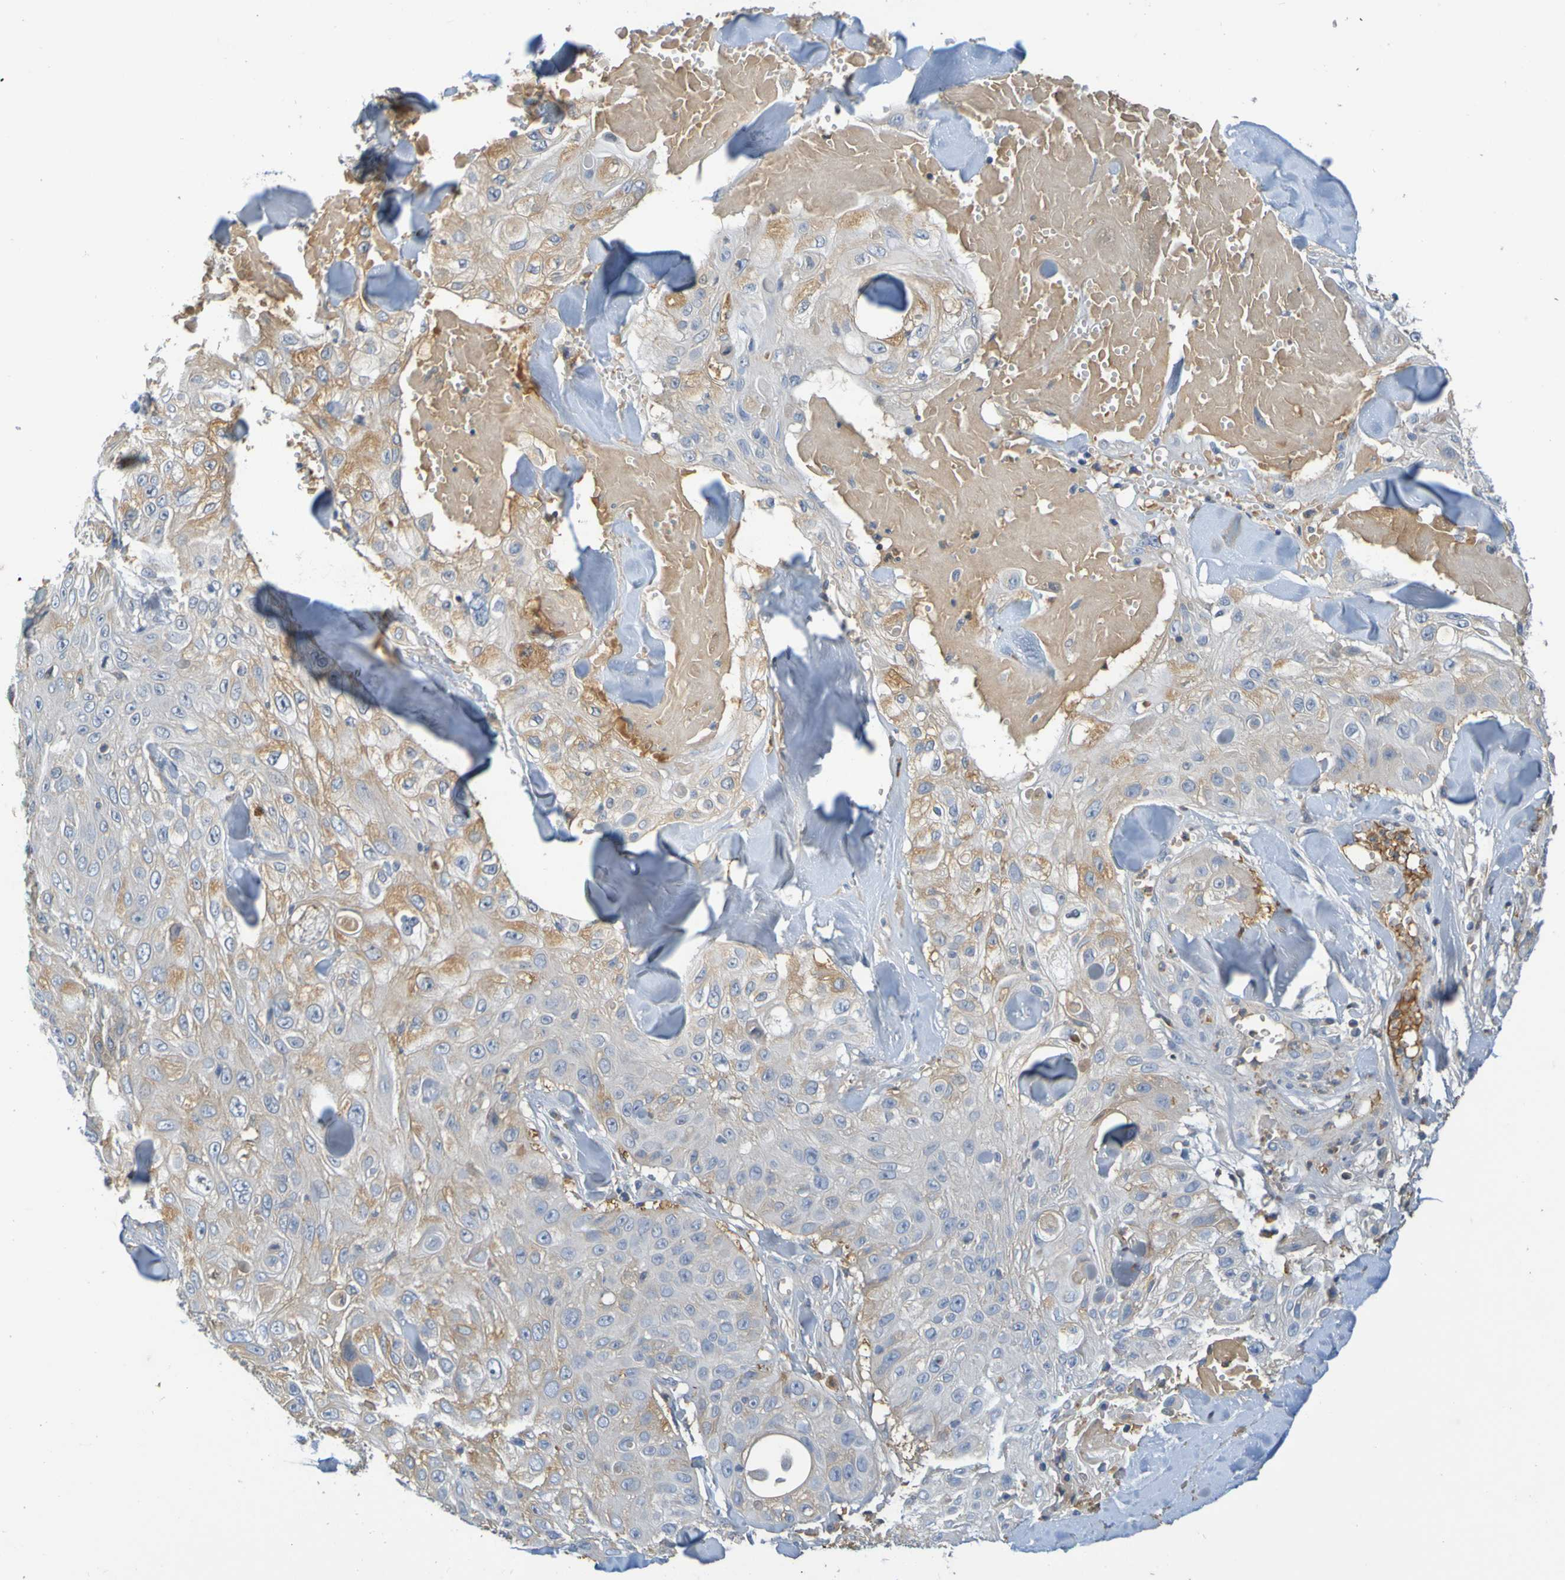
{"staining": {"intensity": "moderate", "quantity": "25%-75%", "location": "cytoplasmic/membranous"}, "tissue": "skin cancer", "cell_type": "Tumor cells", "image_type": "cancer", "snomed": [{"axis": "morphology", "description": "Squamous cell carcinoma, NOS"}, {"axis": "topography", "description": "Skin"}], "caption": "Skin cancer (squamous cell carcinoma) stained for a protein demonstrates moderate cytoplasmic/membranous positivity in tumor cells.", "gene": "C1QA", "patient": {"sex": "male", "age": 86}}